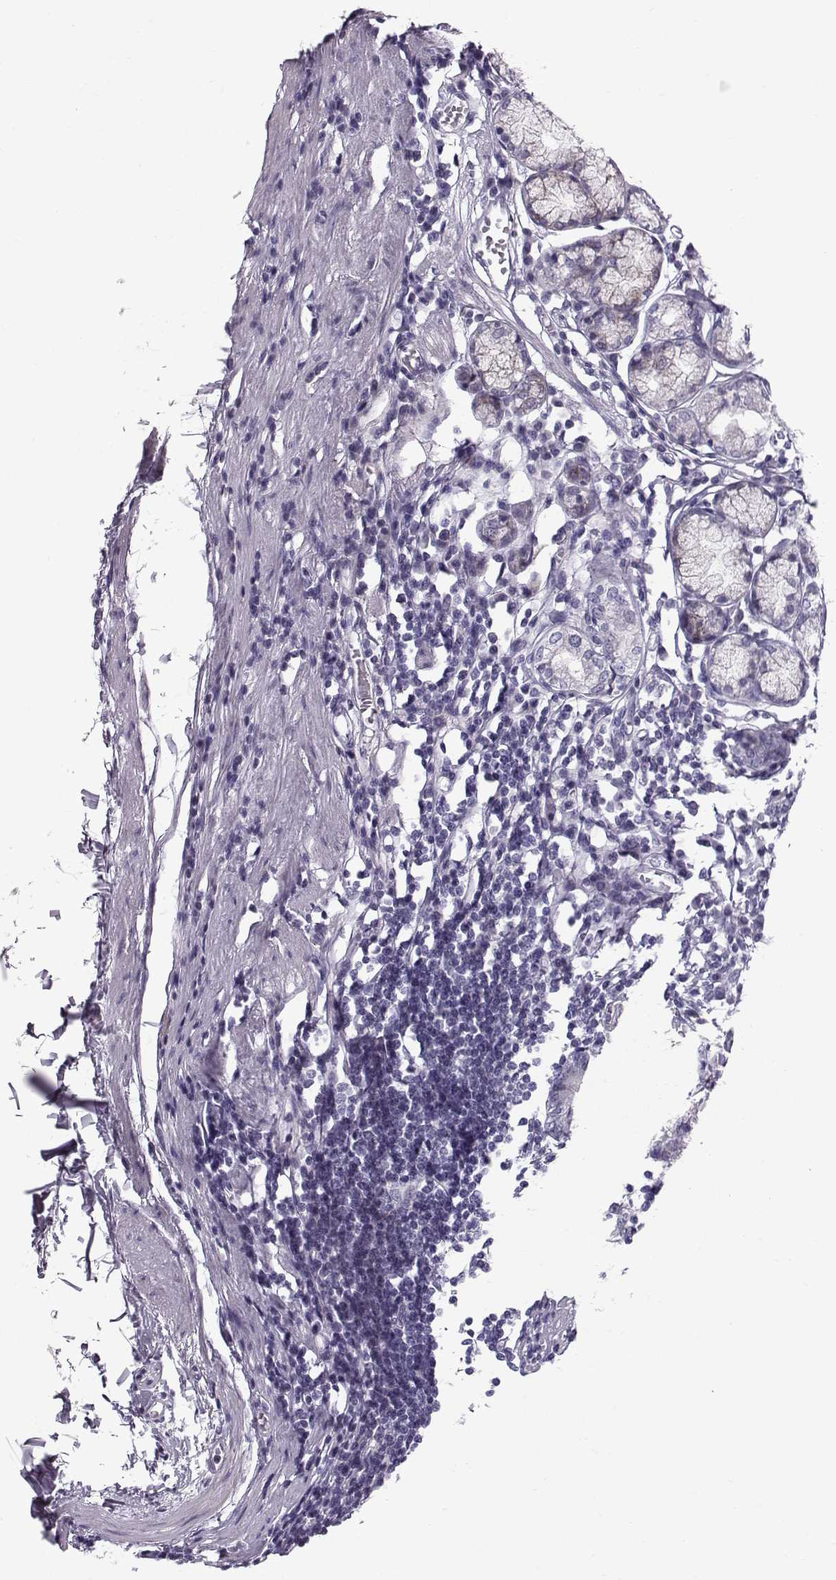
{"staining": {"intensity": "negative", "quantity": "none", "location": "none"}, "tissue": "stomach", "cell_type": "Glandular cells", "image_type": "normal", "snomed": [{"axis": "morphology", "description": "Normal tissue, NOS"}, {"axis": "topography", "description": "Stomach"}], "caption": "Stomach stained for a protein using immunohistochemistry (IHC) demonstrates no expression glandular cells.", "gene": "DMRT3", "patient": {"sex": "male", "age": 55}}